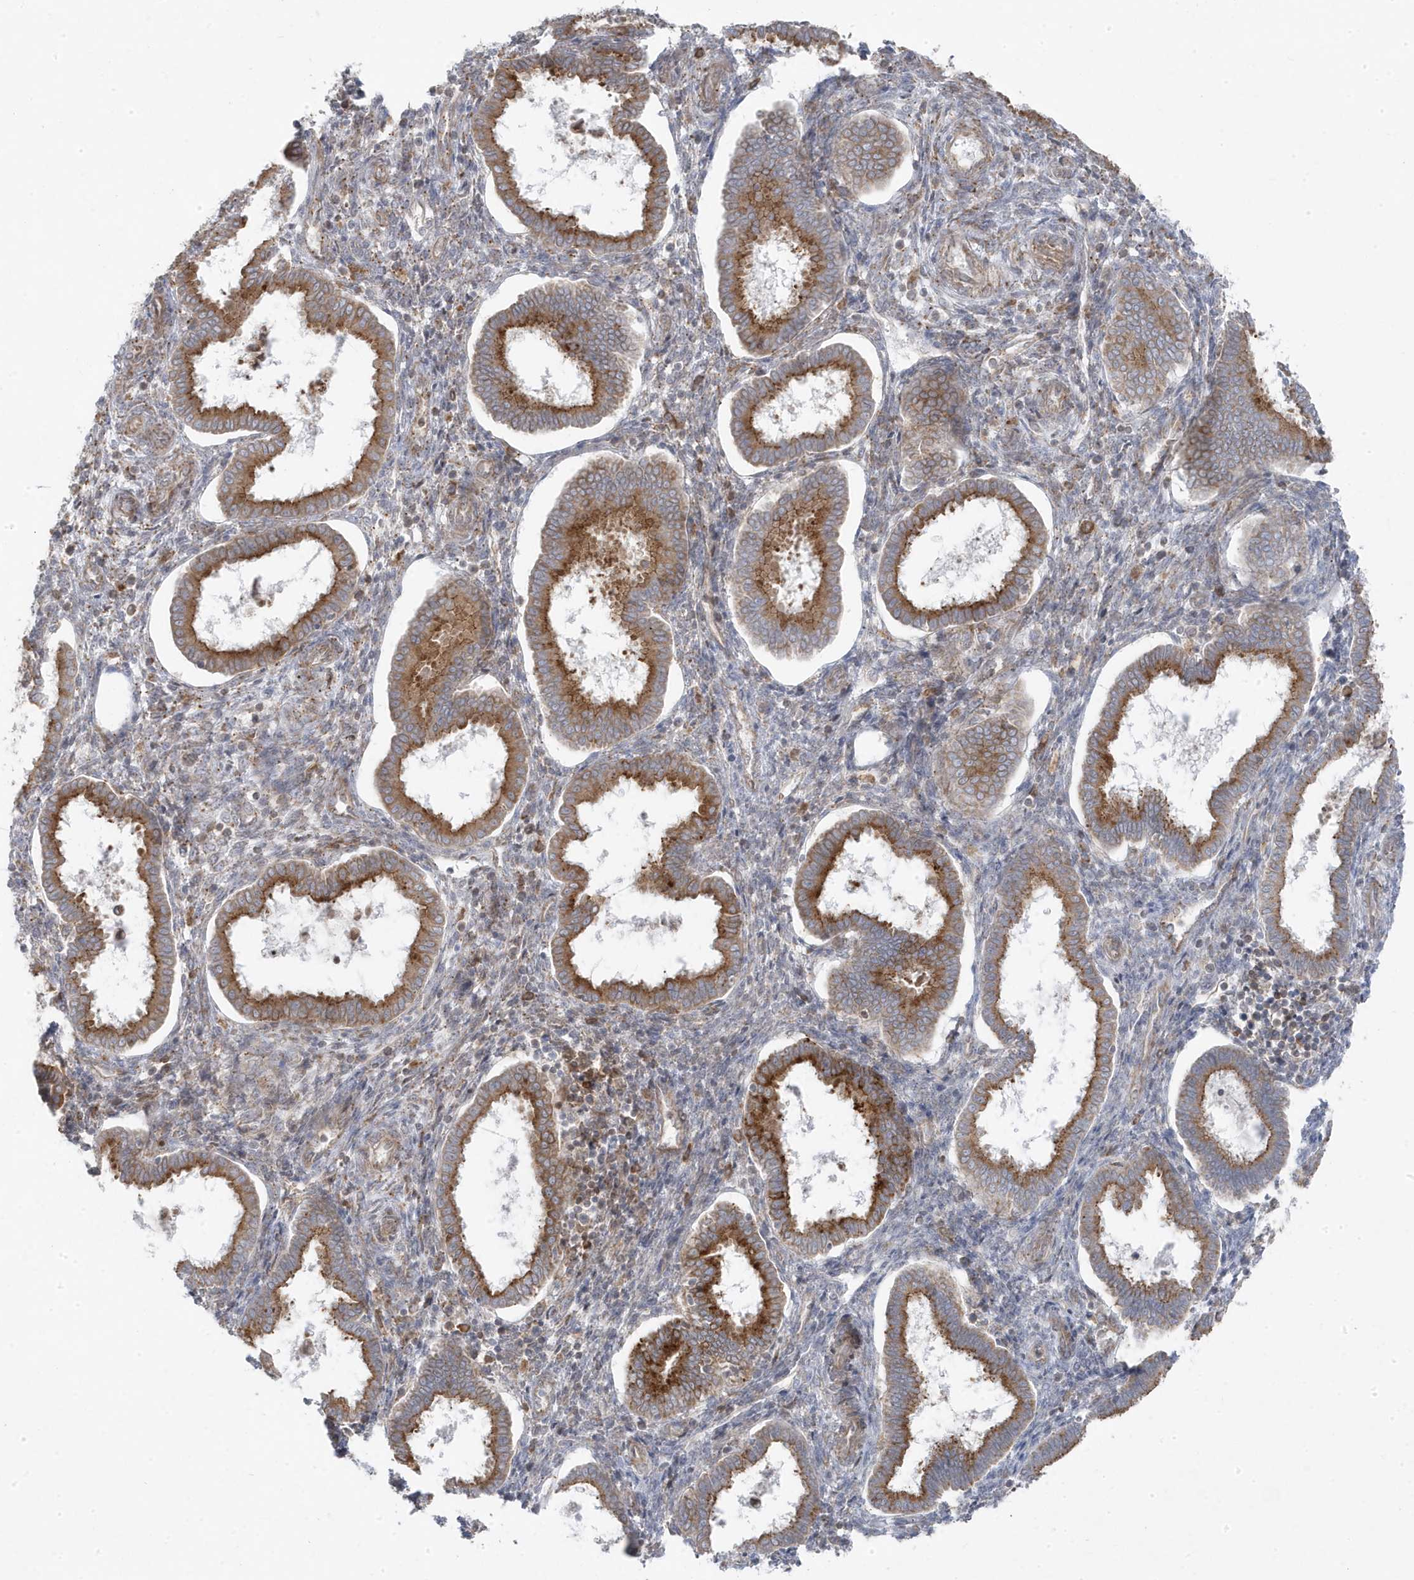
{"staining": {"intensity": "negative", "quantity": "none", "location": "none"}, "tissue": "endometrium", "cell_type": "Cells in endometrial stroma", "image_type": "normal", "snomed": [{"axis": "morphology", "description": "Normal tissue, NOS"}, {"axis": "topography", "description": "Endometrium"}], "caption": "The immunohistochemistry micrograph has no significant staining in cells in endometrial stroma of endometrium.", "gene": "ZNF654", "patient": {"sex": "female", "age": 24}}